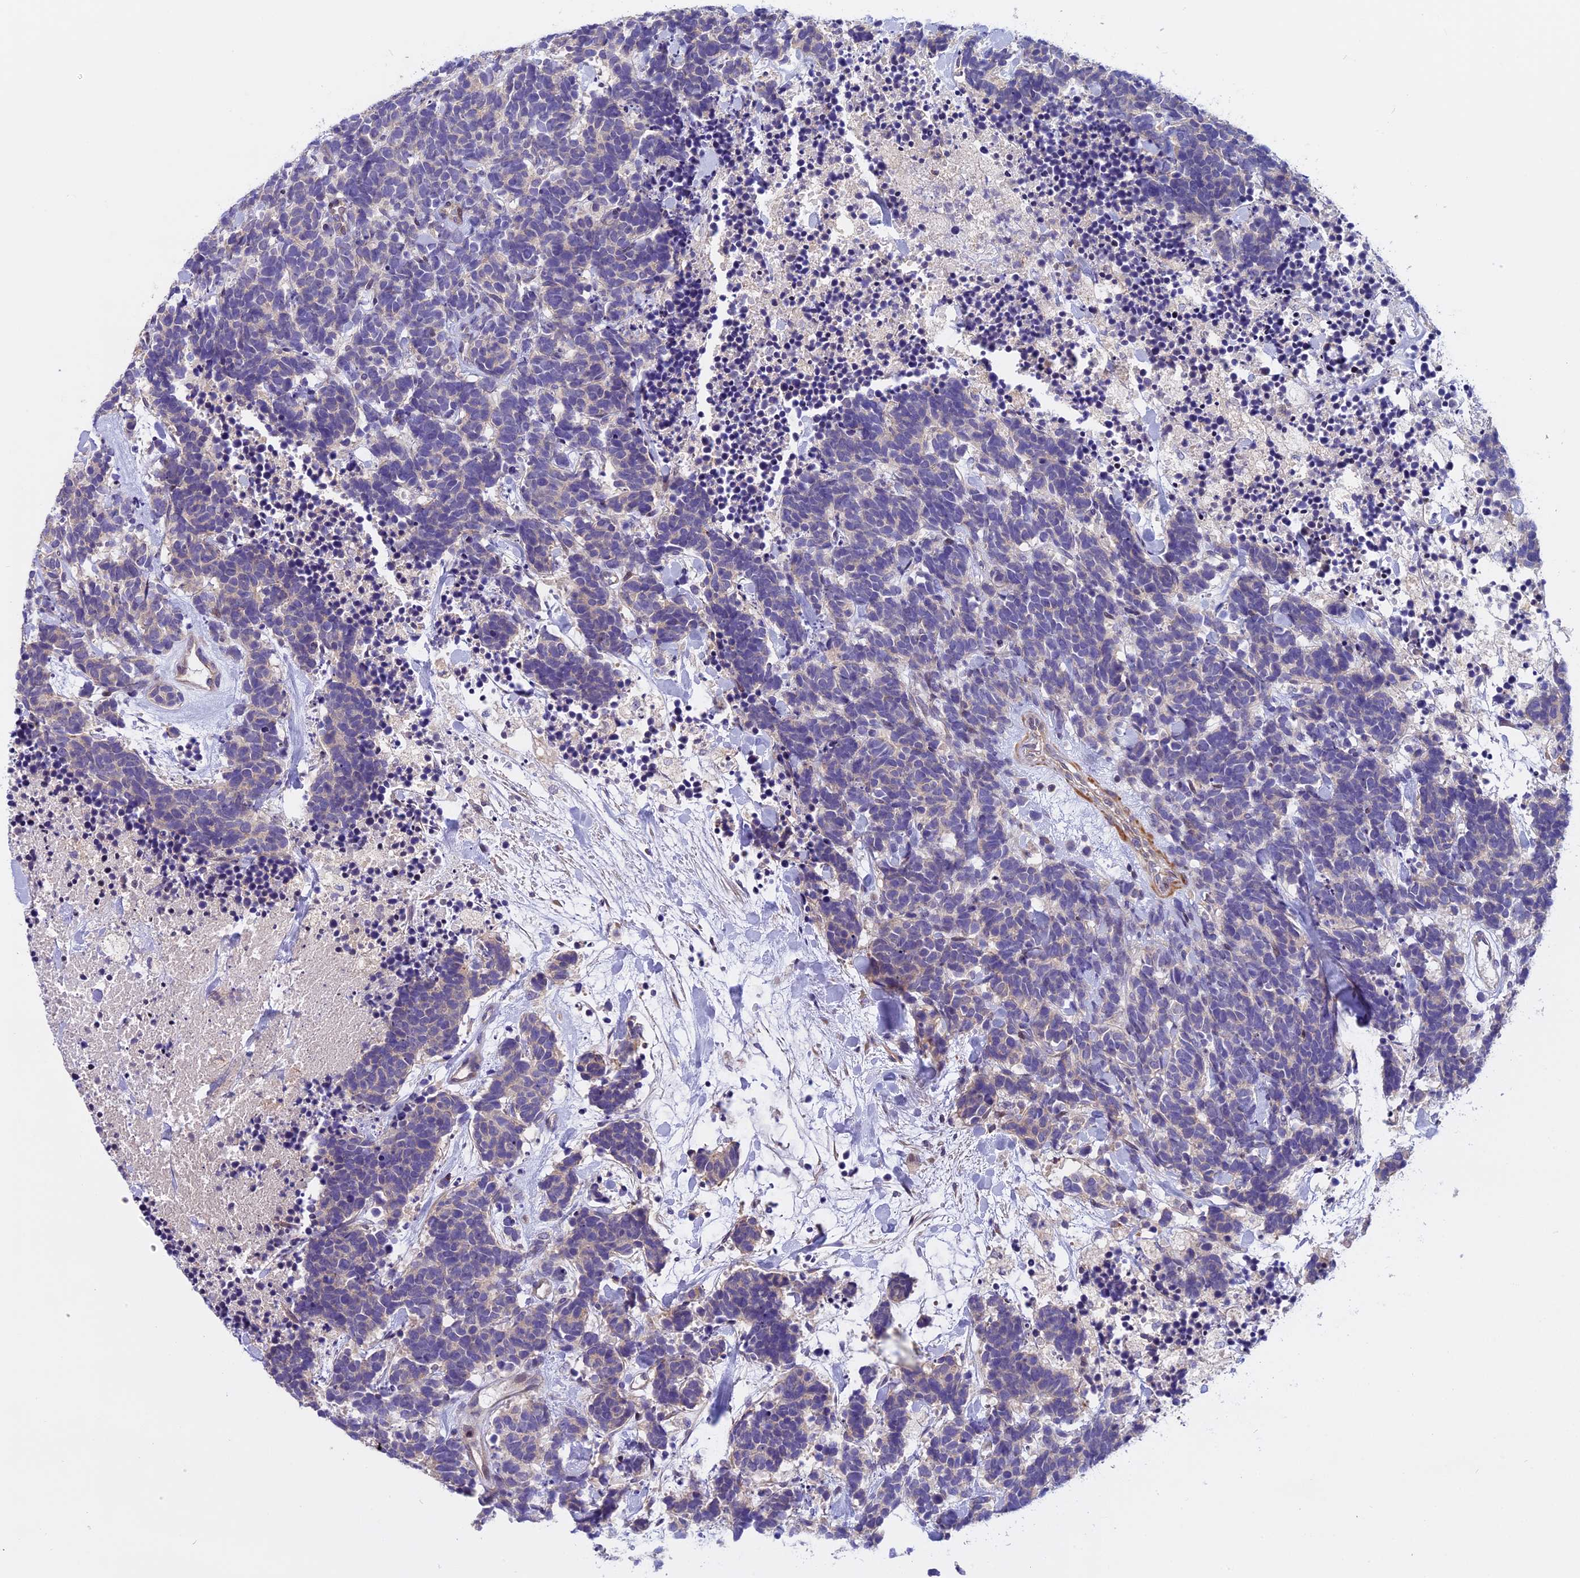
{"staining": {"intensity": "negative", "quantity": "none", "location": "none"}, "tissue": "carcinoid", "cell_type": "Tumor cells", "image_type": "cancer", "snomed": [{"axis": "morphology", "description": "Carcinoma, NOS"}, {"axis": "morphology", "description": "Carcinoid, malignant, NOS"}, {"axis": "topography", "description": "Prostate"}], "caption": "Micrograph shows no protein expression in tumor cells of carcinoid (malignant) tissue. (DAB (3,3'-diaminobenzidine) immunohistochemistry visualized using brightfield microscopy, high magnification).", "gene": "FAM98C", "patient": {"sex": "male", "age": 57}}